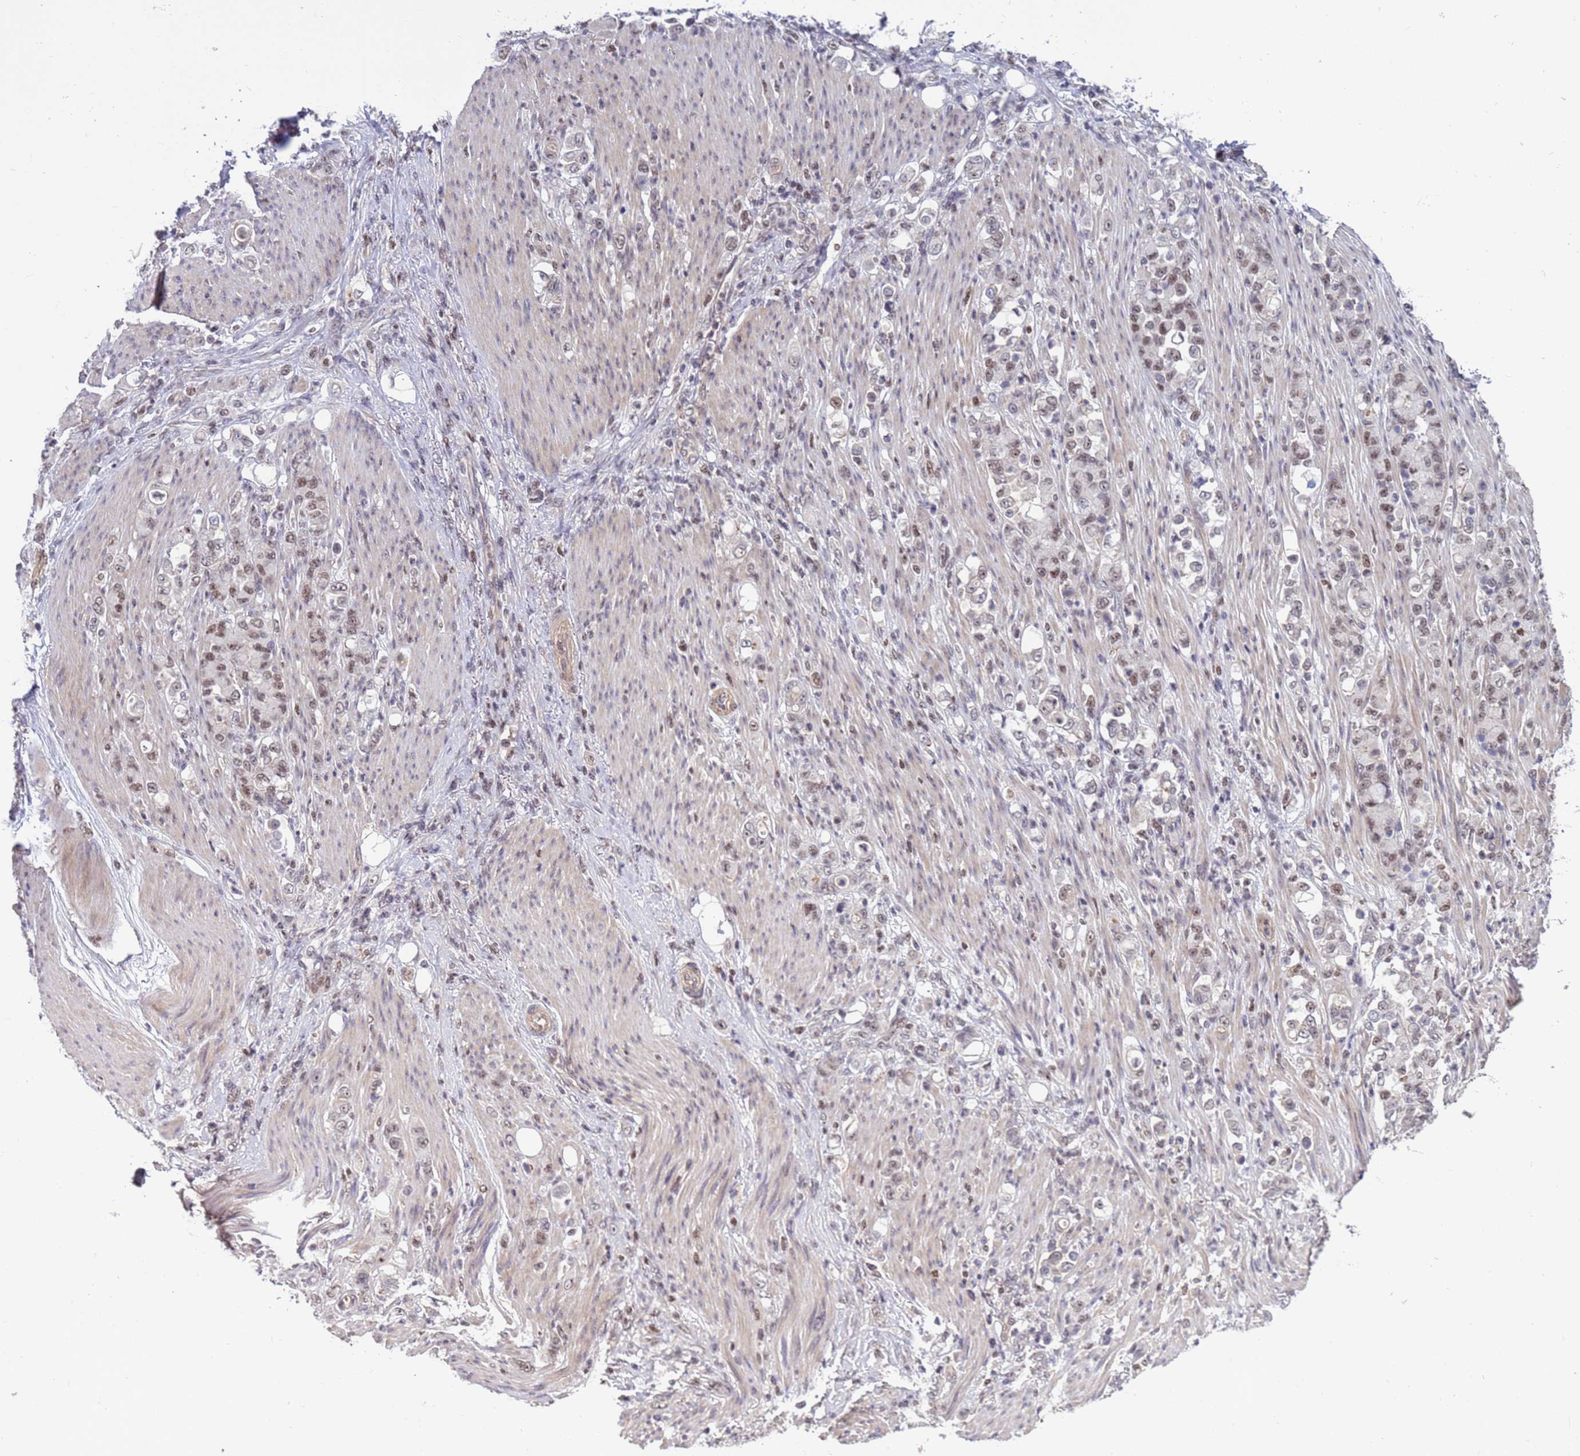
{"staining": {"intensity": "weak", "quantity": ">75%", "location": "nuclear"}, "tissue": "stomach cancer", "cell_type": "Tumor cells", "image_type": "cancer", "snomed": [{"axis": "morphology", "description": "Normal tissue, NOS"}, {"axis": "morphology", "description": "Adenocarcinoma, NOS"}, {"axis": "topography", "description": "Stomach"}], "caption": "This image shows stomach cancer (adenocarcinoma) stained with immunohistochemistry (IHC) to label a protein in brown. The nuclear of tumor cells show weak positivity for the protein. Nuclei are counter-stained blue.", "gene": "NSL1", "patient": {"sex": "female", "age": 79}}